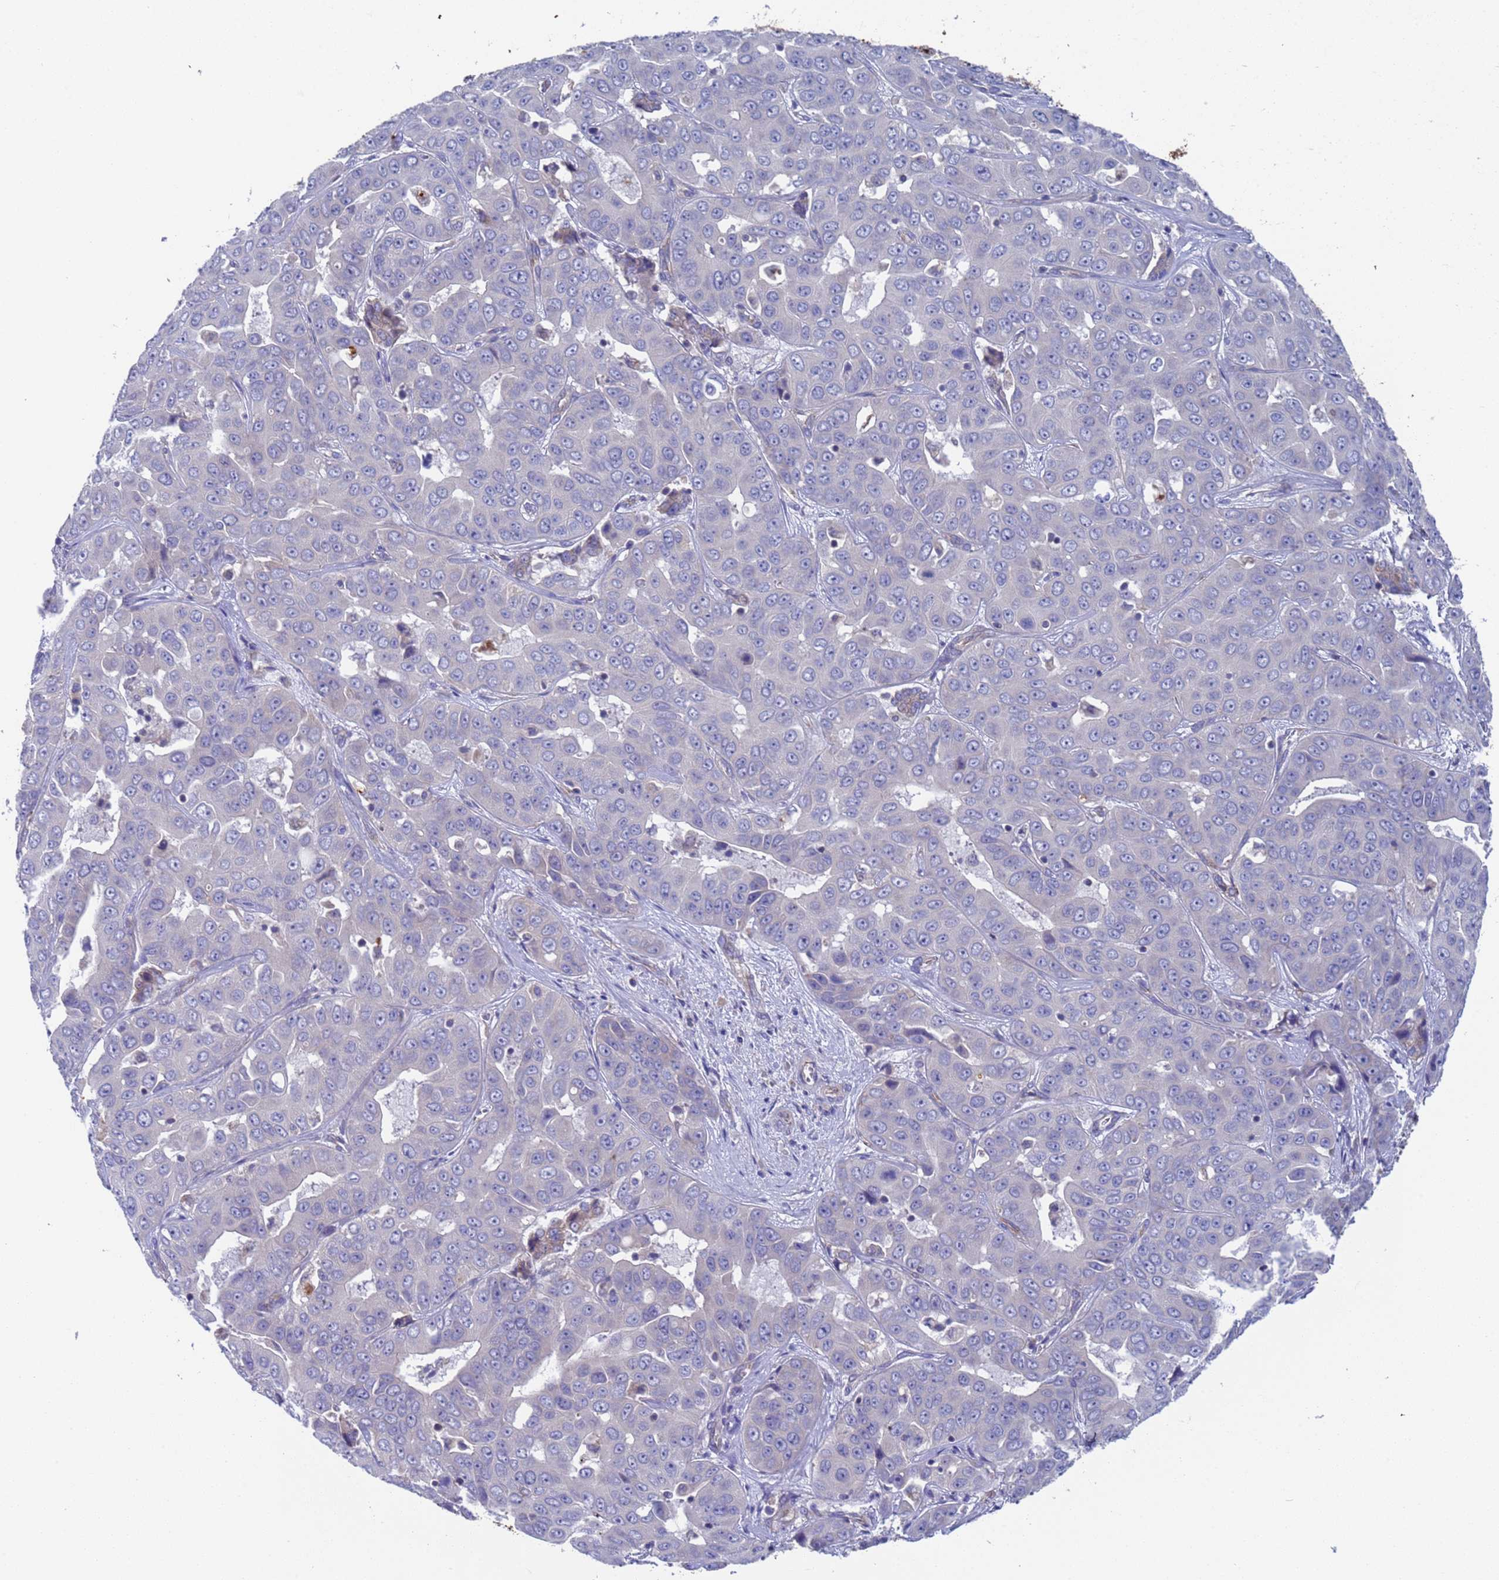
{"staining": {"intensity": "negative", "quantity": "none", "location": "none"}, "tissue": "liver cancer", "cell_type": "Tumor cells", "image_type": "cancer", "snomed": [{"axis": "morphology", "description": "Cholangiocarcinoma"}, {"axis": "topography", "description": "Liver"}], "caption": "The immunohistochemistry (IHC) photomicrograph has no significant expression in tumor cells of liver cancer tissue. (DAB immunohistochemistry (IHC) with hematoxylin counter stain).", "gene": "PET117", "patient": {"sex": "female", "age": 52}}